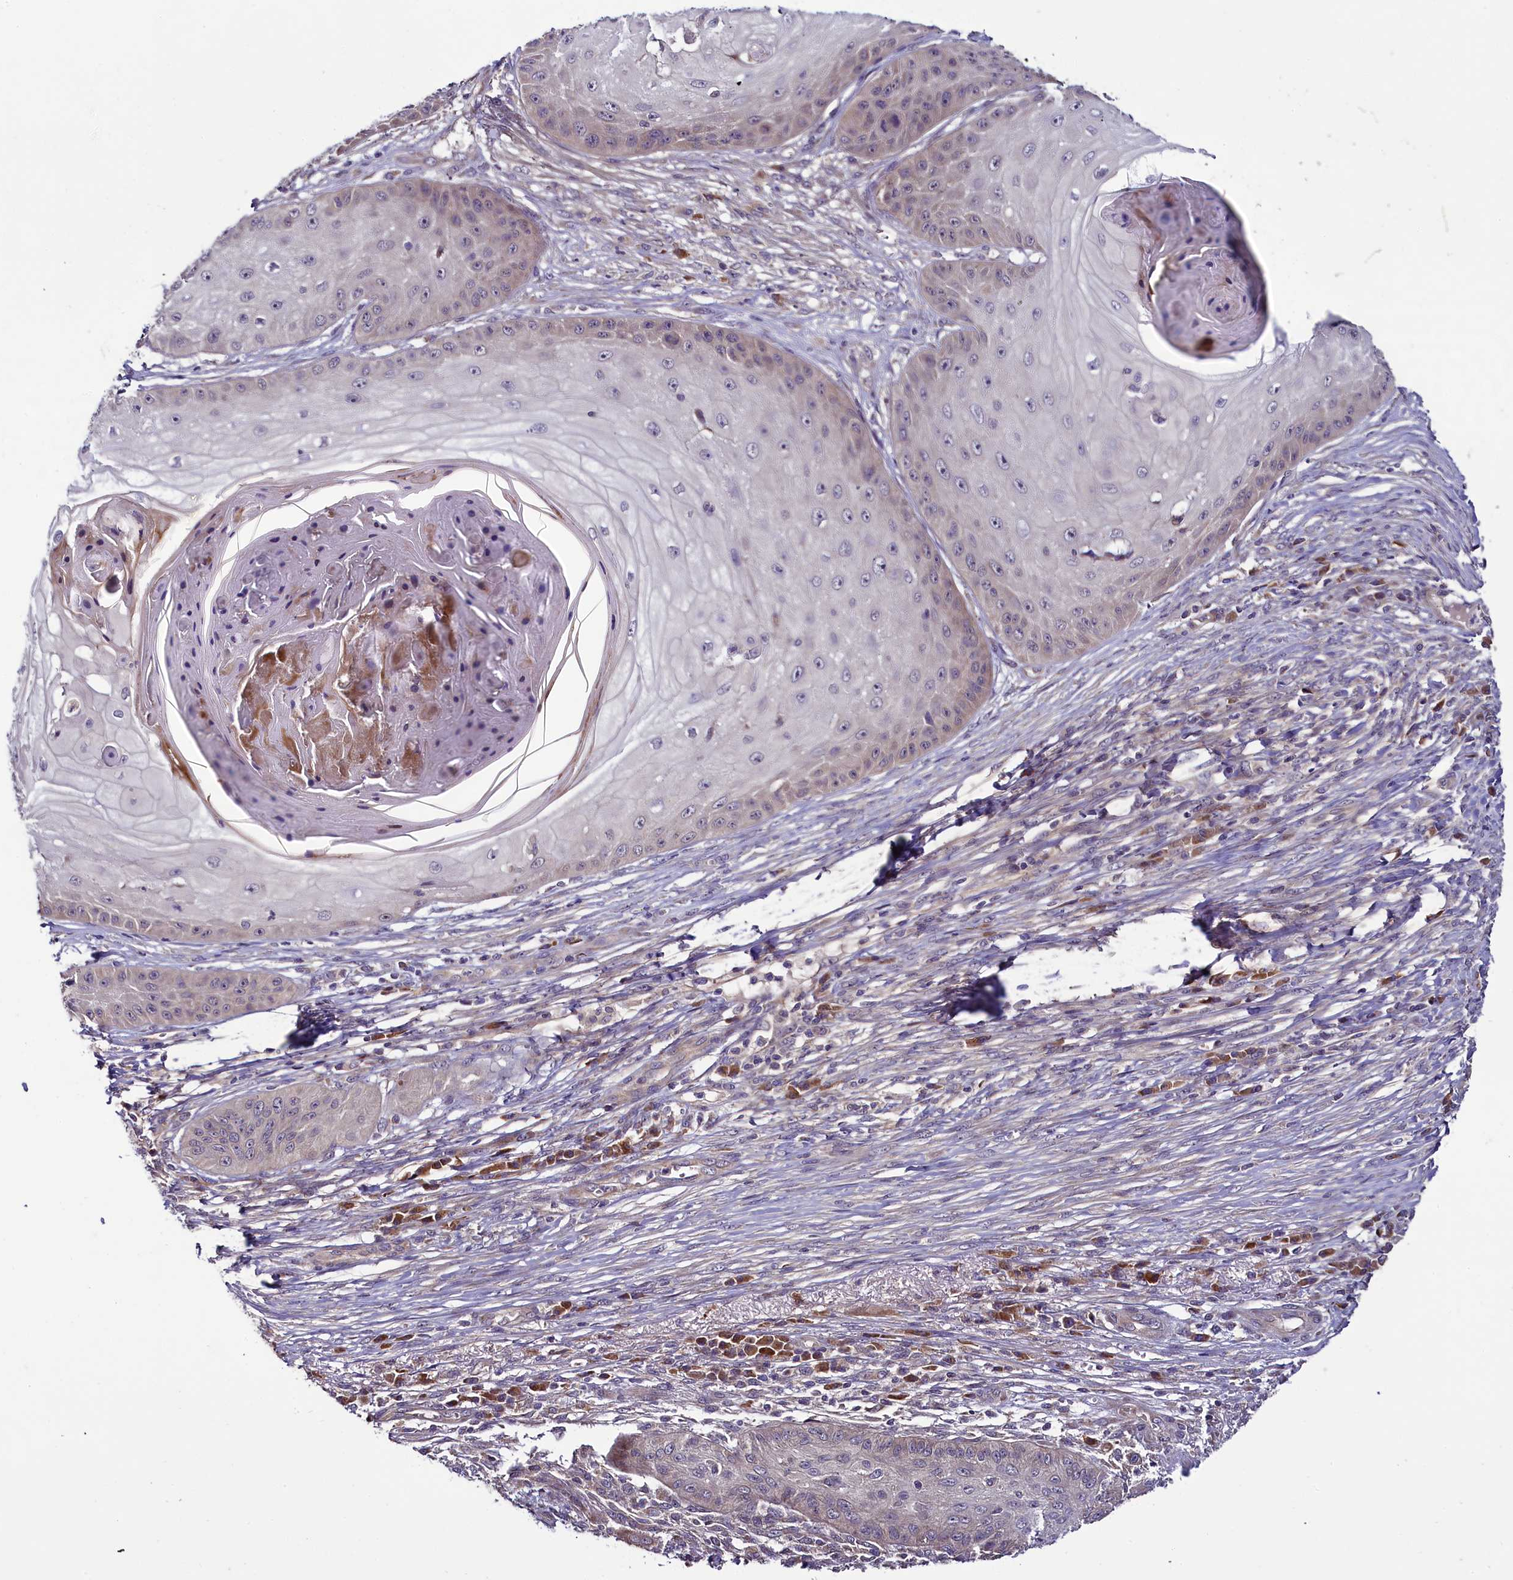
{"staining": {"intensity": "weak", "quantity": "<25%", "location": "cytoplasmic/membranous"}, "tissue": "skin cancer", "cell_type": "Tumor cells", "image_type": "cancer", "snomed": [{"axis": "morphology", "description": "Squamous cell carcinoma, NOS"}, {"axis": "topography", "description": "Skin"}], "caption": "Skin squamous cell carcinoma was stained to show a protein in brown. There is no significant positivity in tumor cells.", "gene": "RPUSD2", "patient": {"sex": "male", "age": 70}}